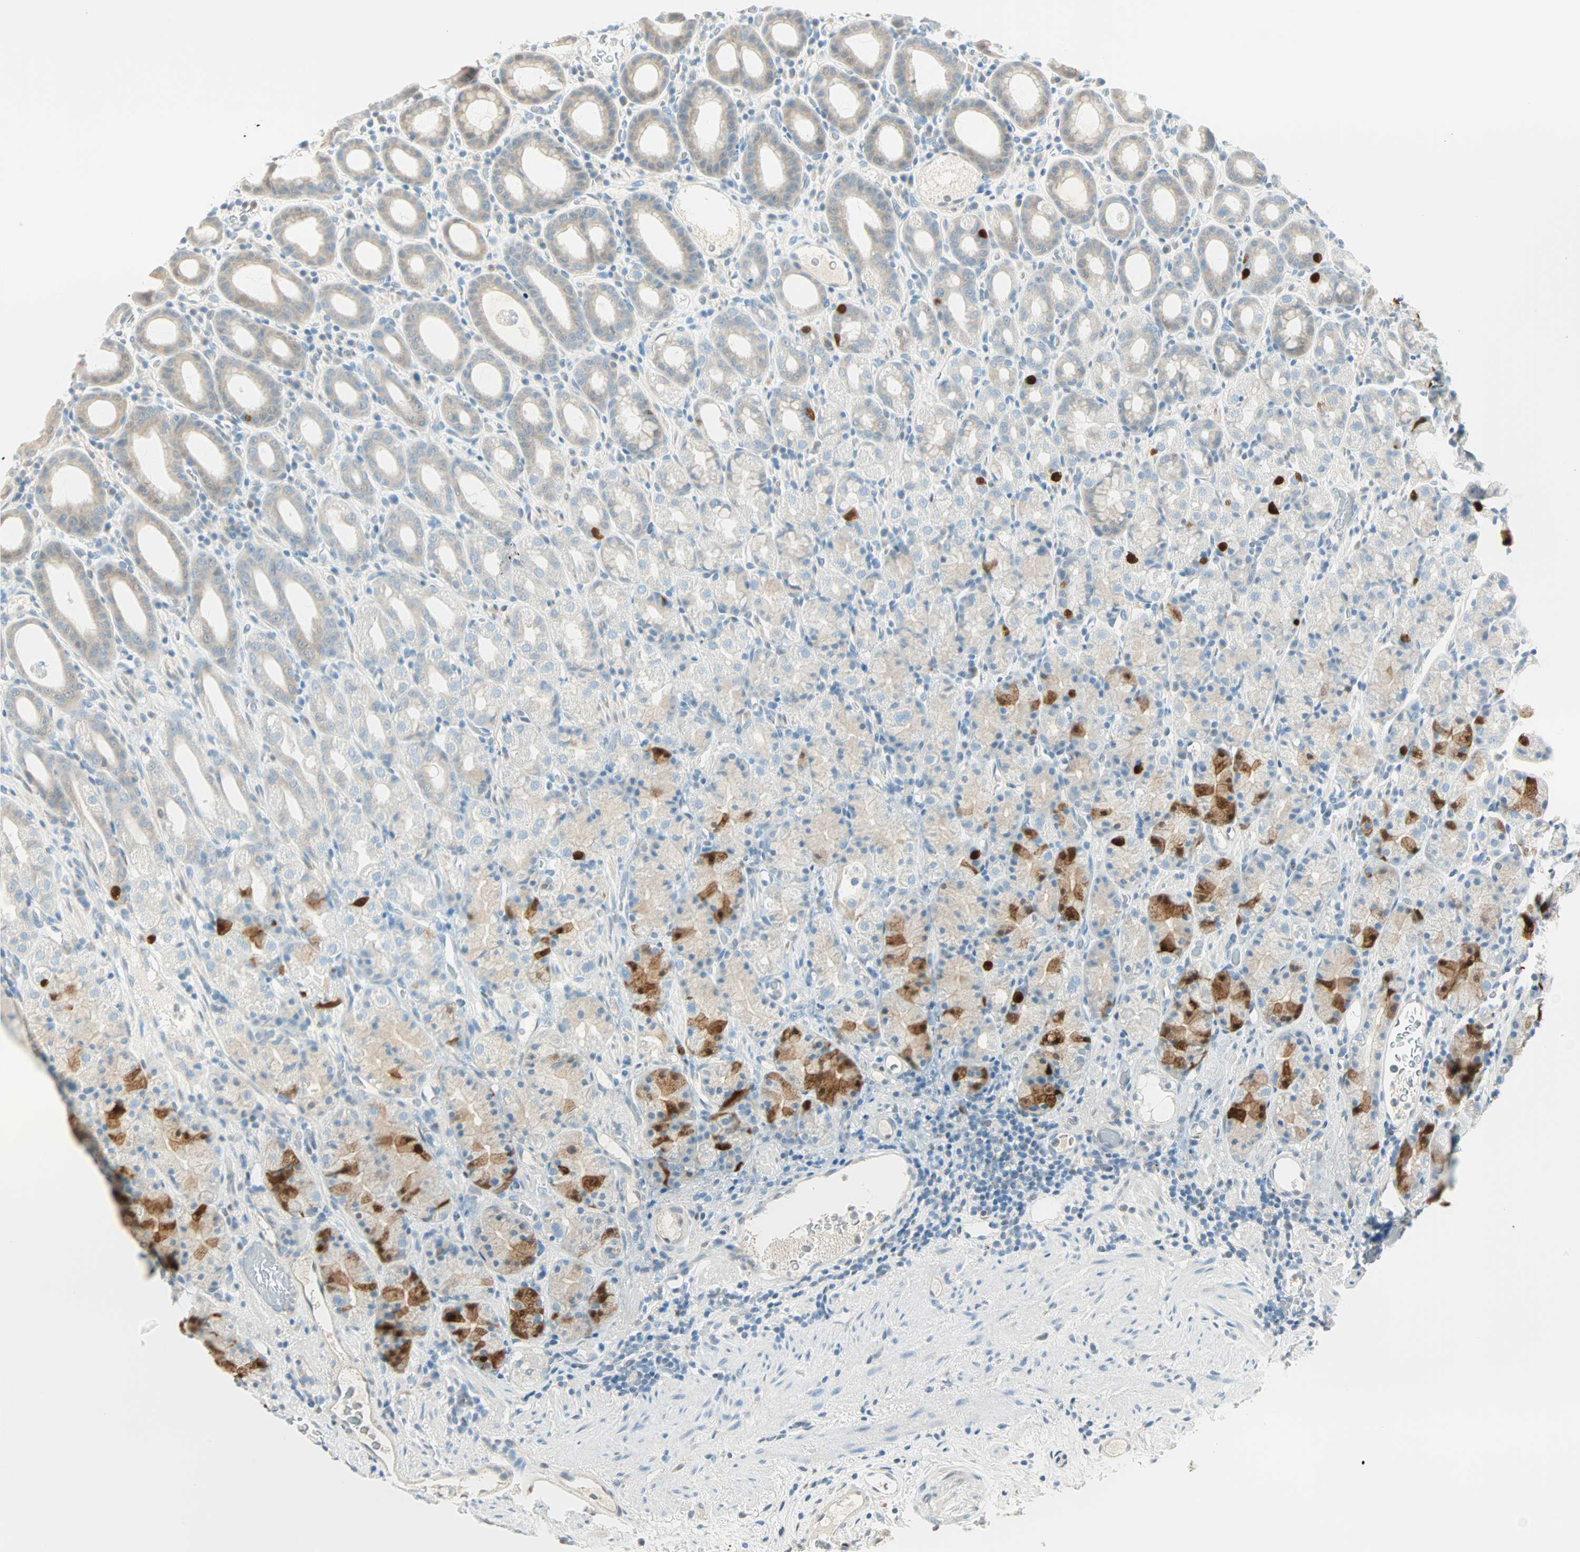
{"staining": {"intensity": "strong", "quantity": "<25%", "location": "cytoplasmic/membranous,nuclear"}, "tissue": "stomach", "cell_type": "Glandular cells", "image_type": "normal", "snomed": [{"axis": "morphology", "description": "Normal tissue, NOS"}, {"axis": "topography", "description": "Stomach, upper"}], "caption": "Protein staining of benign stomach exhibits strong cytoplasmic/membranous,nuclear expression in approximately <25% of glandular cells.", "gene": "S100A1", "patient": {"sex": "male", "age": 68}}